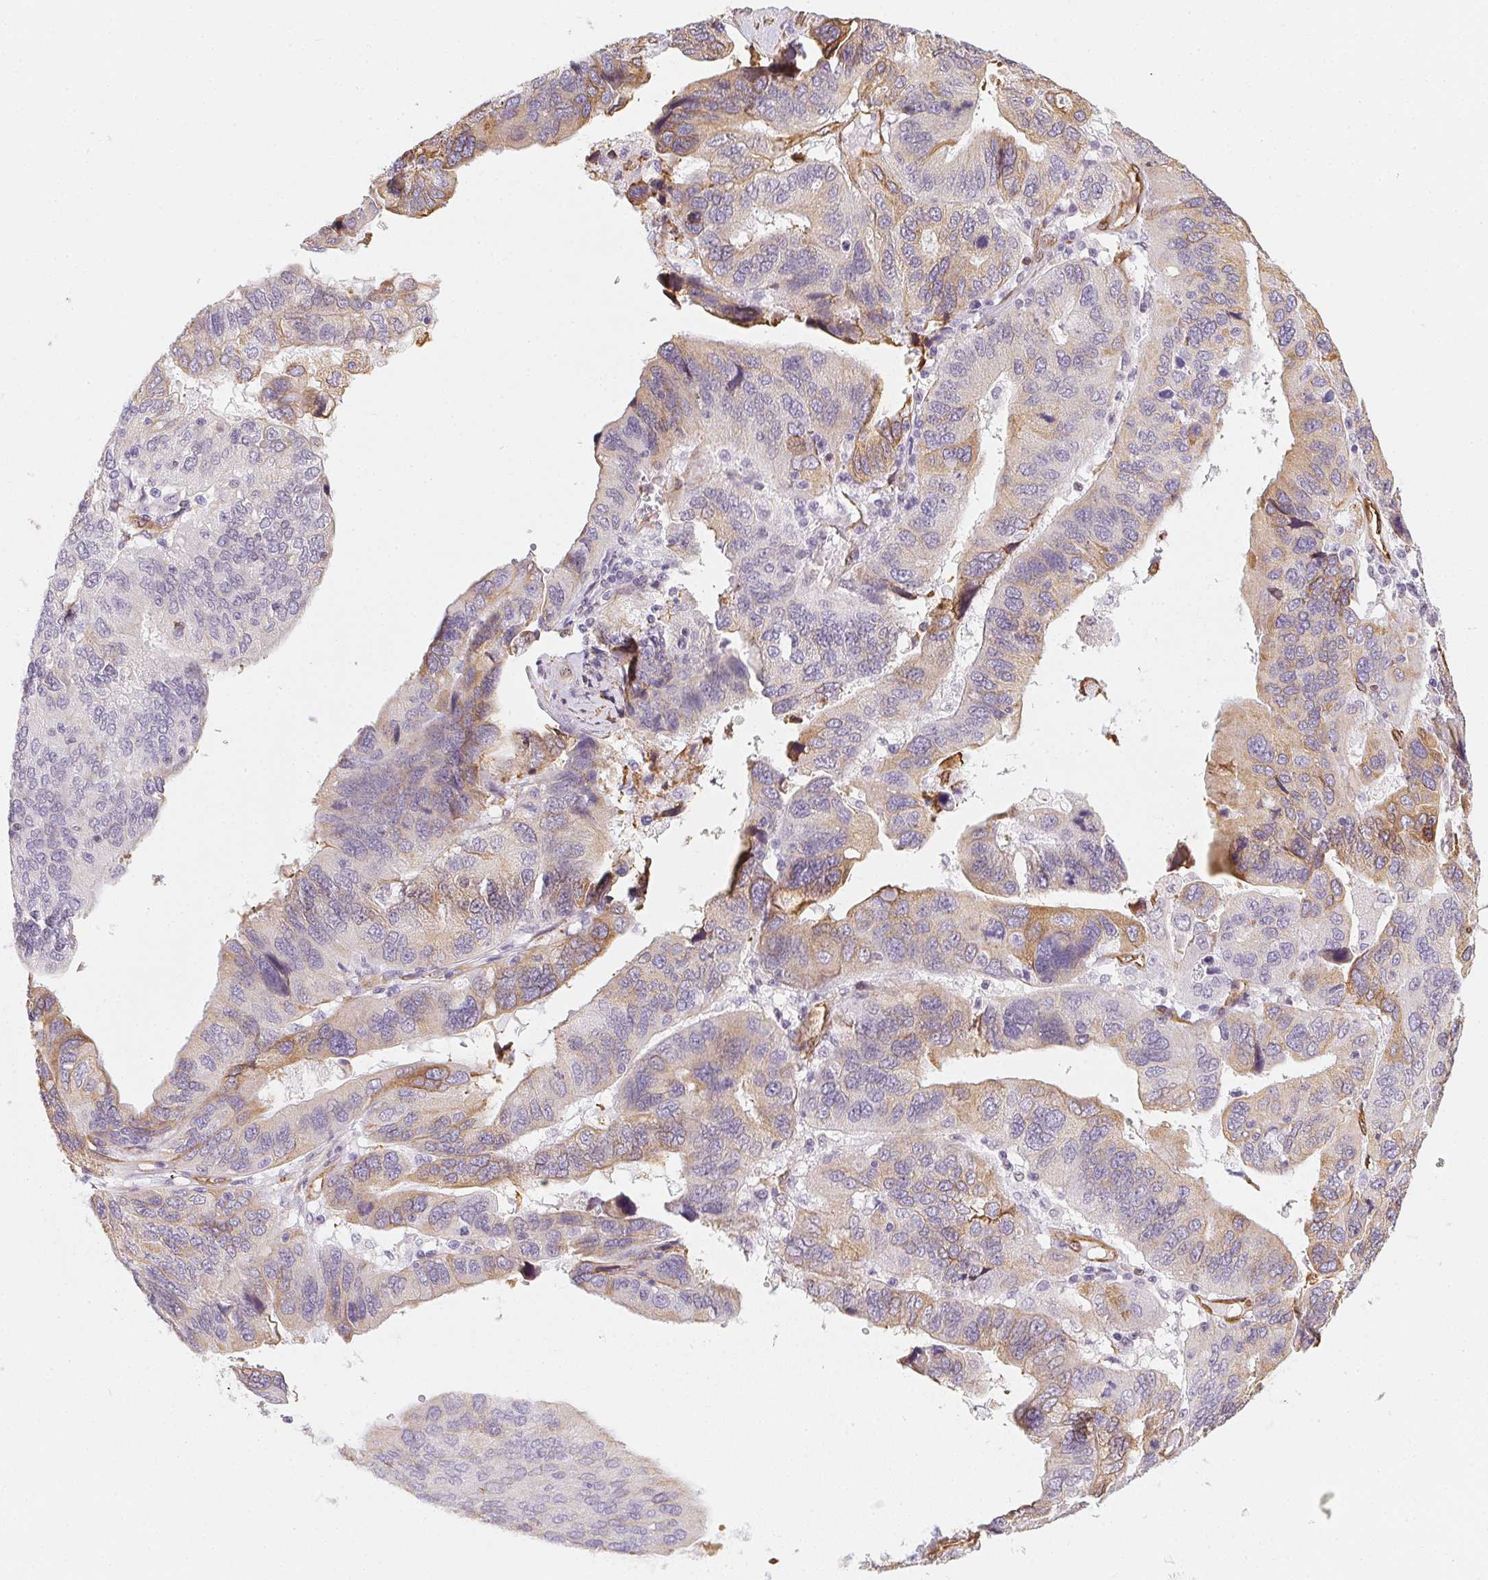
{"staining": {"intensity": "moderate", "quantity": "25%-75%", "location": "cytoplasmic/membranous"}, "tissue": "ovarian cancer", "cell_type": "Tumor cells", "image_type": "cancer", "snomed": [{"axis": "morphology", "description": "Cystadenocarcinoma, serous, NOS"}, {"axis": "topography", "description": "Ovary"}], "caption": "Ovarian cancer (serous cystadenocarcinoma) tissue shows moderate cytoplasmic/membranous expression in about 25%-75% of tumor cells", "gene": "RSBN1", "patient": {"sex": "female", "age": 79}}